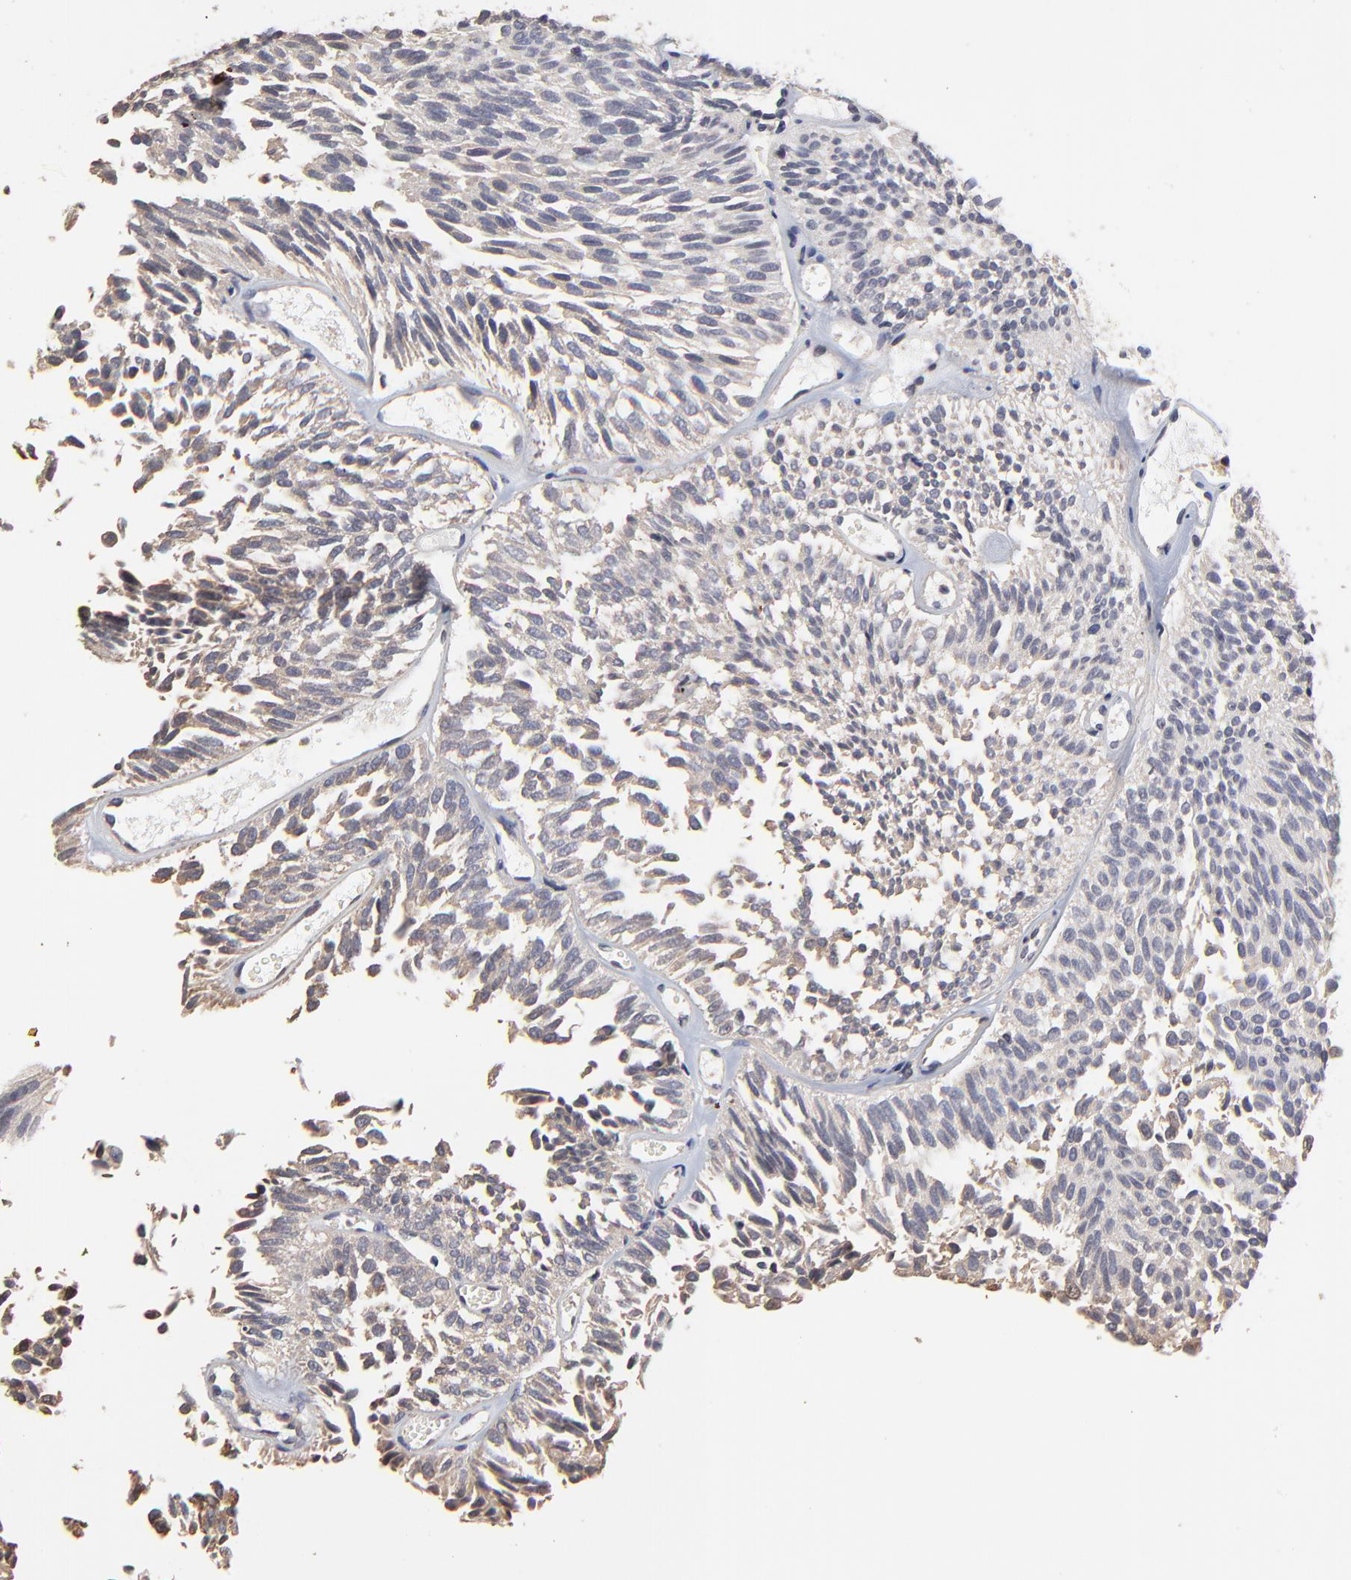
{"staining": {"intensity": "weak", "quantity": ">75%", "location": "cytoplasmic/membranous"}, "tissue": "urothelial cancer", "cell_type": "Tumor cells", "image_type": "cancer", "snomed": [{"axis": "morphology", "description": "Urothelial carcinoma, Low grade"}, {"axis": "topography", "description": "Urinary bladder"}], "caption": "A brown stain labels weak cytoplasmic/membranous expression of a protein in urothelial cancer tumor cells.", "gene": "ELP2", "patient": {"sex": "male", "age": 76}}